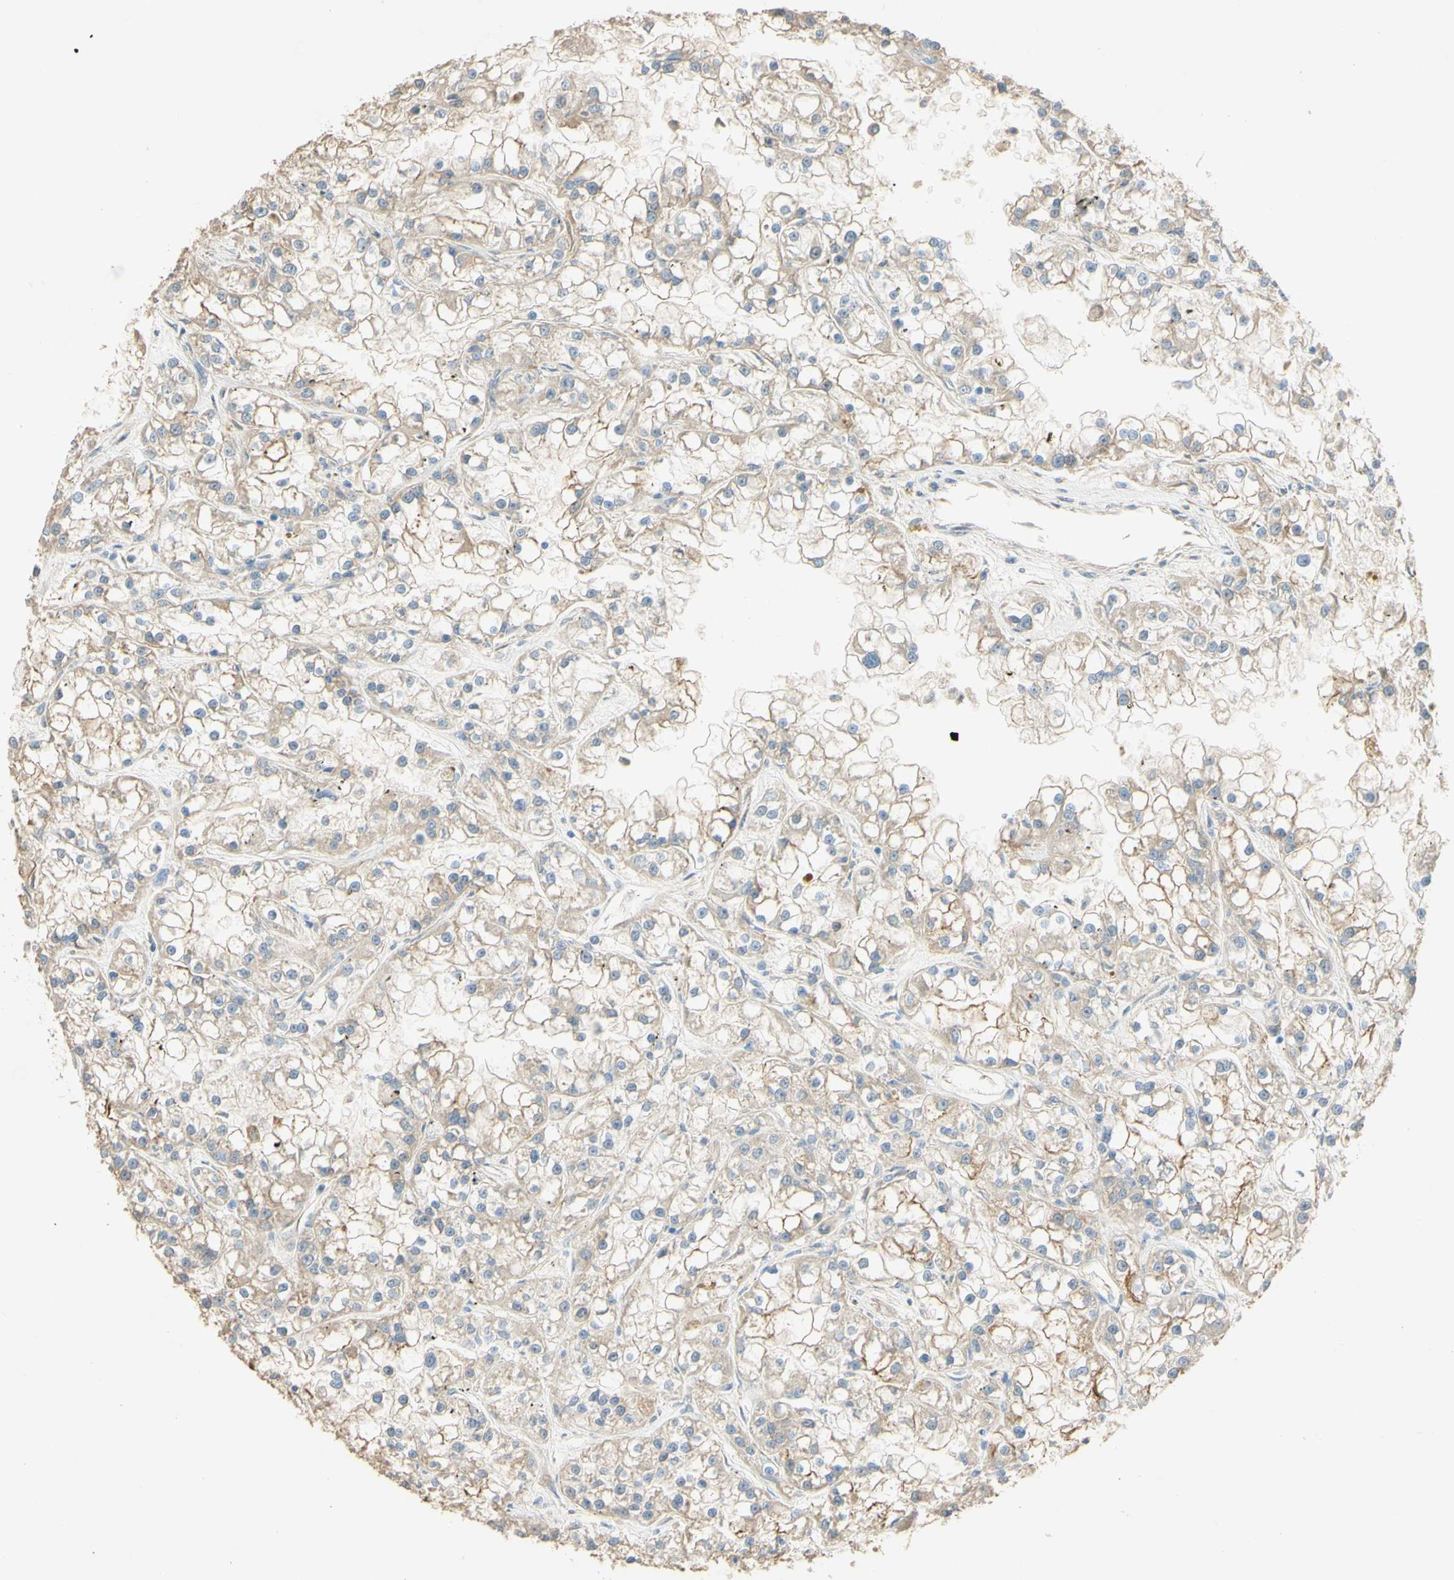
{"staining": {"intensity": "moderate", "quantity": ">75%", "location": "cytoplasmic/membranous"}, "tissue": "renal cancer", "cell_type": "Tumor cells", "image_type": "cancer", "snomed": [{"axis": "morphology", "description": "Adenocarcinoma, NOS"}, {"axis": "topography", "description": "Kidney"}], "caption": "This is an image of immunohistochemistry staining of renal cancer (adenocarcinoma), which shows moderate expression in the cytoplasmic/membranous of tumor cells.", "gene": "DKK3", "patient": {"sex": "female", "age": 52}}